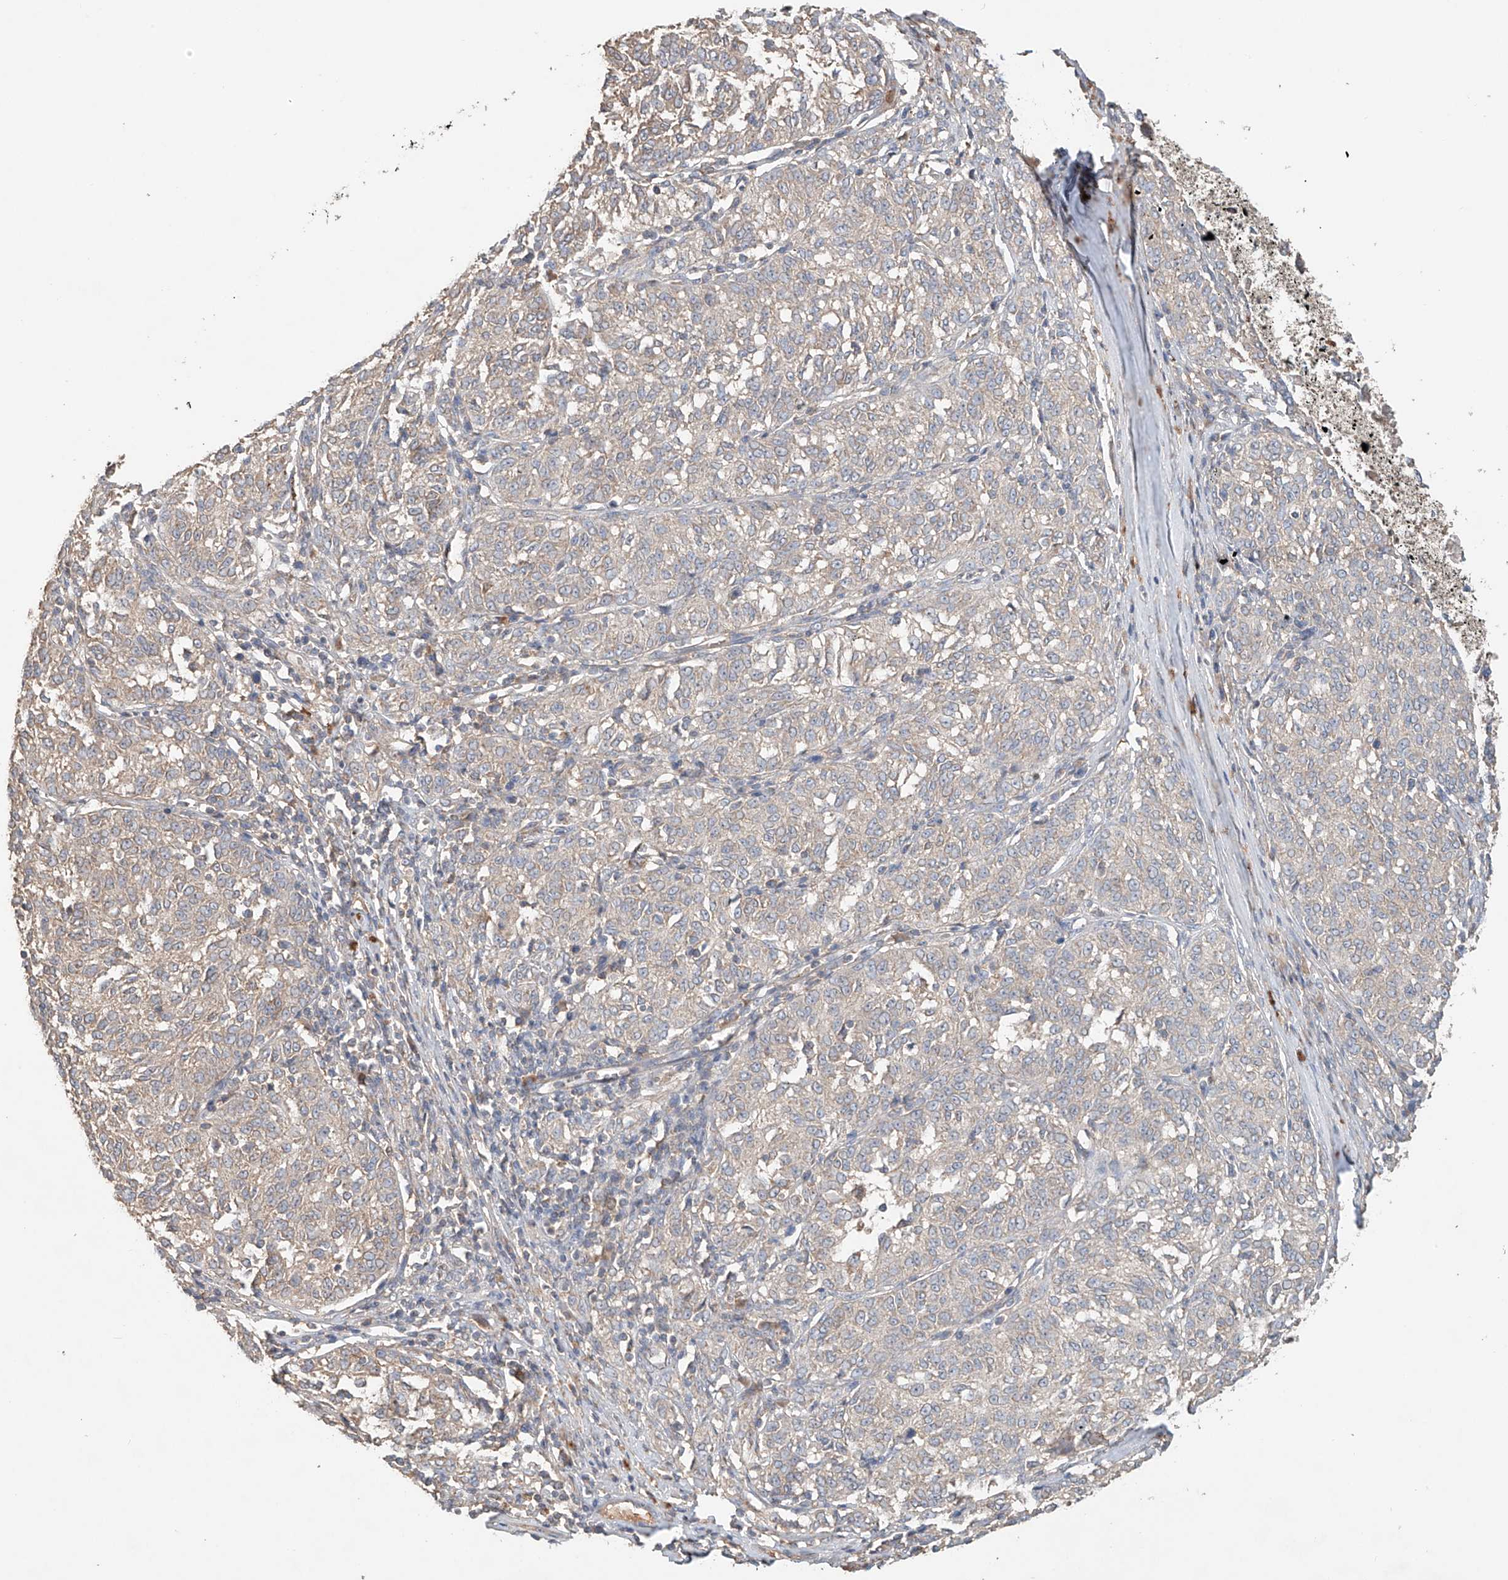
{"staining": {"intensity": "negative", "quantity": "none", "location": "none"}, "tissue": "melanoma", "cell_type": "Tumor cells", "image_type": "cancer", "snomed": [{"axis": "morphology", "description": "Malignant melanoma, NOS"}, {"axis": "topography", "description": "Skin"}], "caption": "A photomicrograph of melanoma stained for a protein reveals no brown staining in tumor cells.", "gene": "GNB1L", "patient": {"sex": "female", "age": 72}}